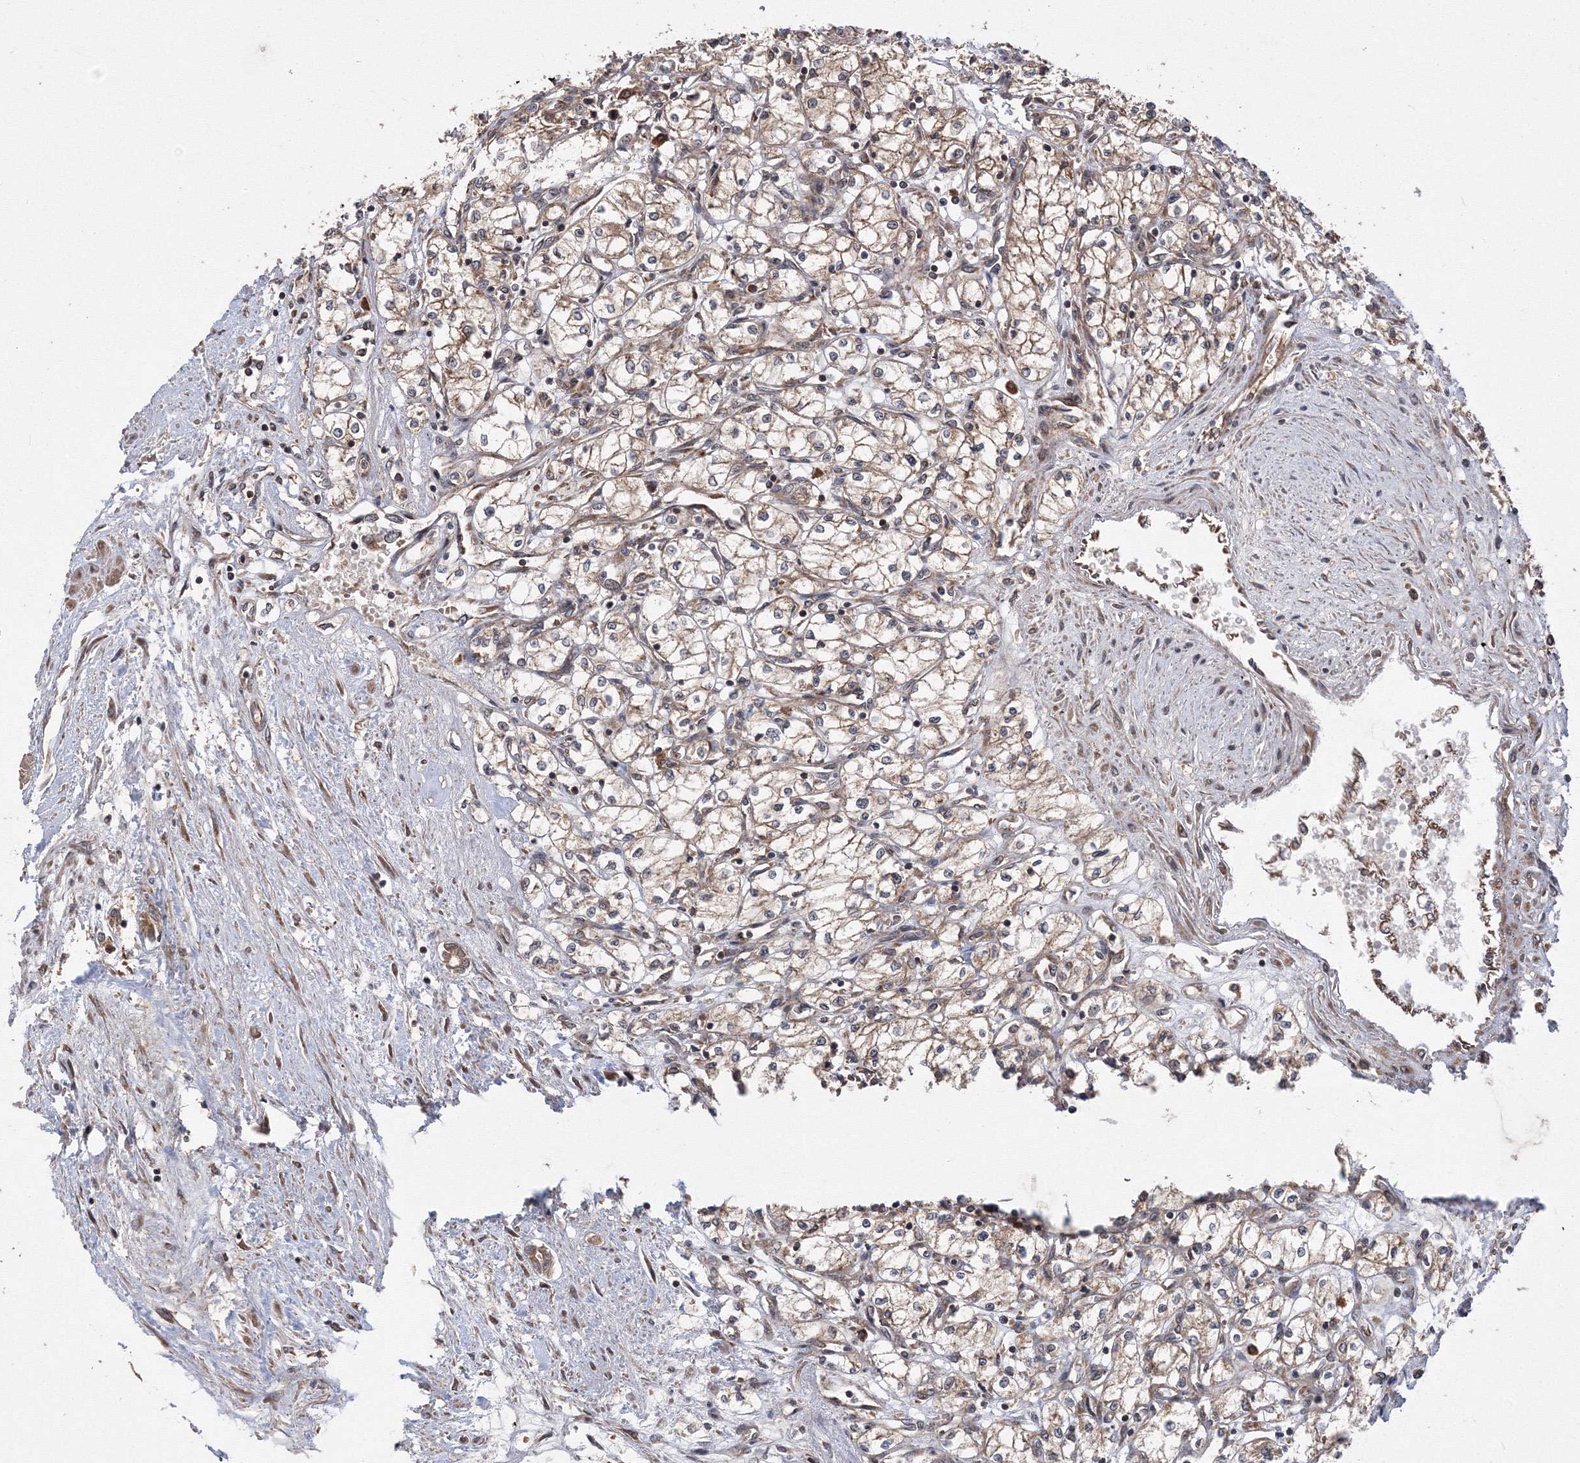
{"staining": {"intensity": "weak", "quantity": ">75%", "location": "cytoplasmic/membranous"}, "tissue": "renal cancer", "cell_type": "Tumor cells", "image_type": "cancer", "snomed": [{"axis": "morphology", "description": "Adenocarcinoma, NOS"}, {"axis": "topography", "description": "Kidney"}], "caption": "IHC photomicrograph of neoplastic tissue: renal cancer (adenocarcinoma) stained using immunohistochemistry (IHC) reveals low levels of weak protein expression localized specifically in the cytoplasmic/membranous of tumor cells, appearing as a cytoplasmic/membranous brown color.", "gene": "ATG3", "patient": {"sex": "male", "age": 59}}